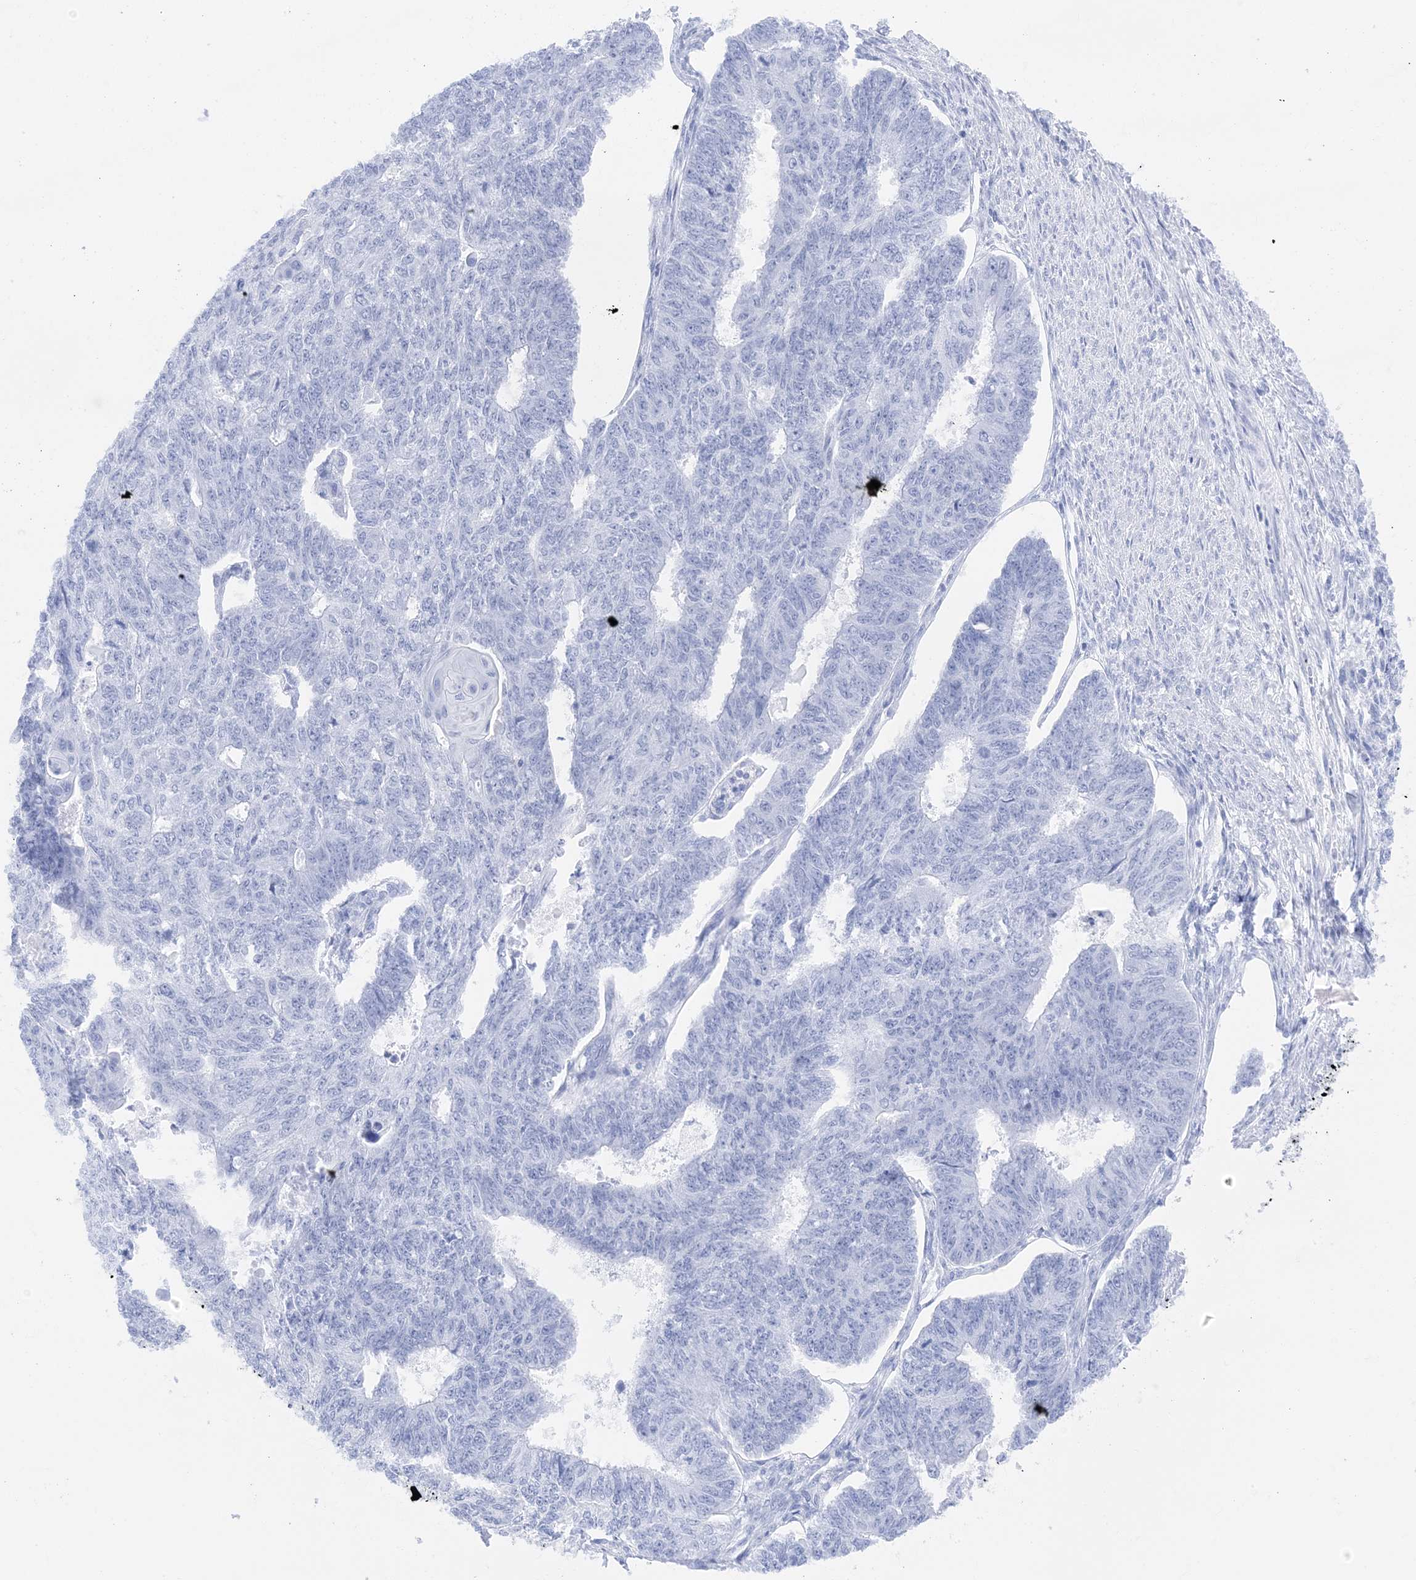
{"staining": {"intensity": "negative", "quantity": "none", "location": "none"}, "tissue": "endometrial cancer", "cell_type": "Tumor cells", "image_type": "cancer", "snomed": [{"axis": "morphology", "description": "Adenocarcinoma, NOS"}, {"axis": "topography", "description": "Endometrium"}], "caption": "Tumor cells are negative for protein expression in human endometrial adenocarcinoma. (DAB IHC with hematoxylin counter stain).", "gene": "MUC17", "patient": {"sex": "female", "age": 32}}